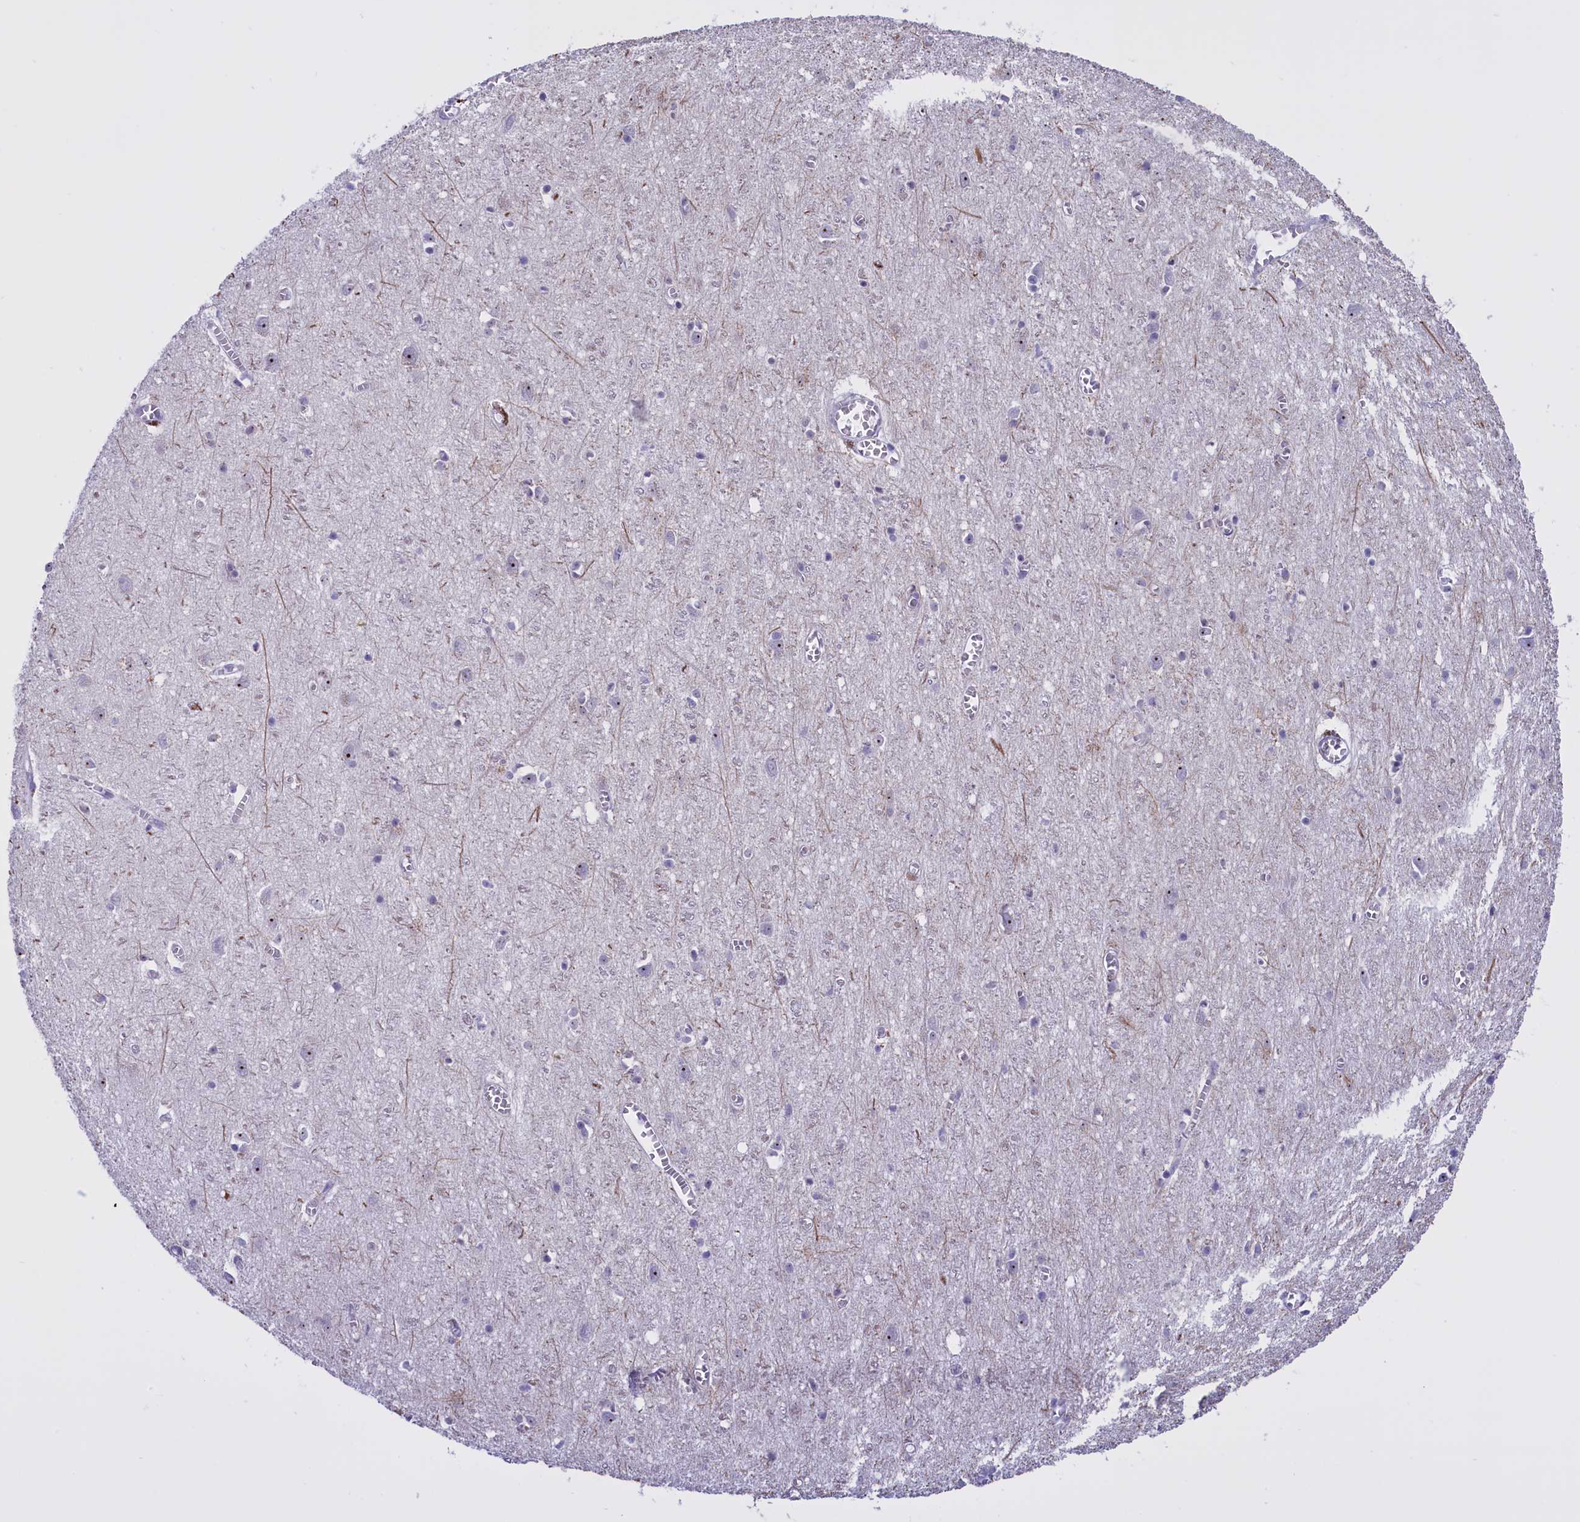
{"staining": {"intensity": "negative", "quantity": "none", "location": "none"}, "tissue": "cerebral cortex", "cell_type": "Endothelial cells", "image_type": "normal", "snomed": [{"axis": "morphology", "description": "Normal tissue, NOS"}, {"axis": "topography", "description": "Cerebral cortex"}], "caption": "This is an IHC histopathology image of benign human cerebral cortex. There is no staining in endothelial cells.", "gene": "TBL3", "patient": {"sex": "female", "age": 64}}